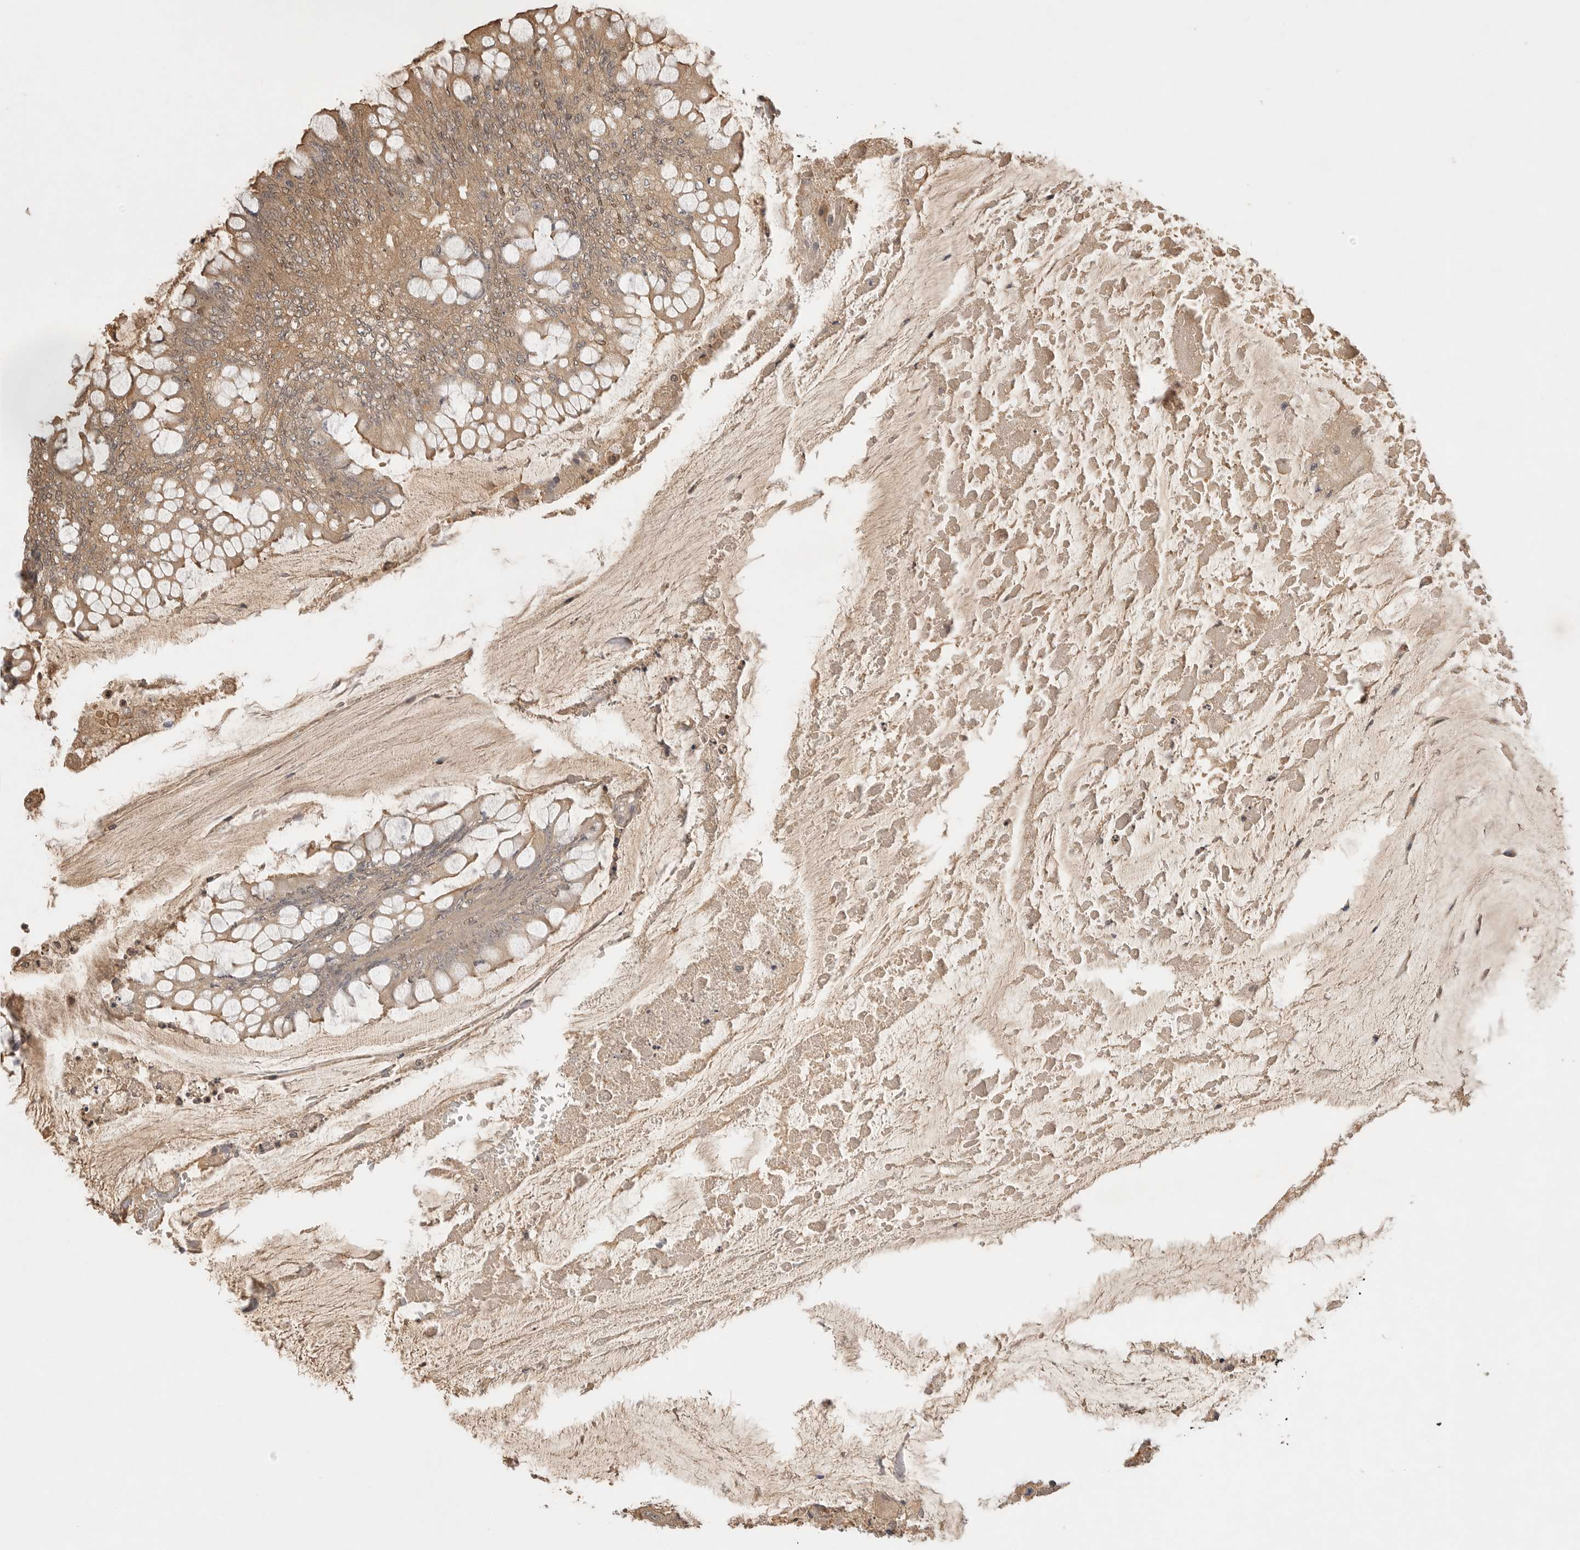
{"staining": {"intensity": "moderate", "quantity": ">75%", "location": "cytoplasmic/membranous"}, "tissue": "colorectal cancer", "cell_type": "Tumor cells", "image_type": "cancer", "snomed": [{"axis": "morphology", "description": "Adenoma, NOS"}, {"axis": "morphology", "description": "Adenocarcinoma, NOS"}, {"axis": "topography", "description": "Colon"}], "caption": "A brown stain shows moderate cytoplasmic/membranous positivity of a protein in colorectal adenocarcinoma tumor cells.", "gene": "PRMT3", "patient": {"sex": "male", "age": 79}}